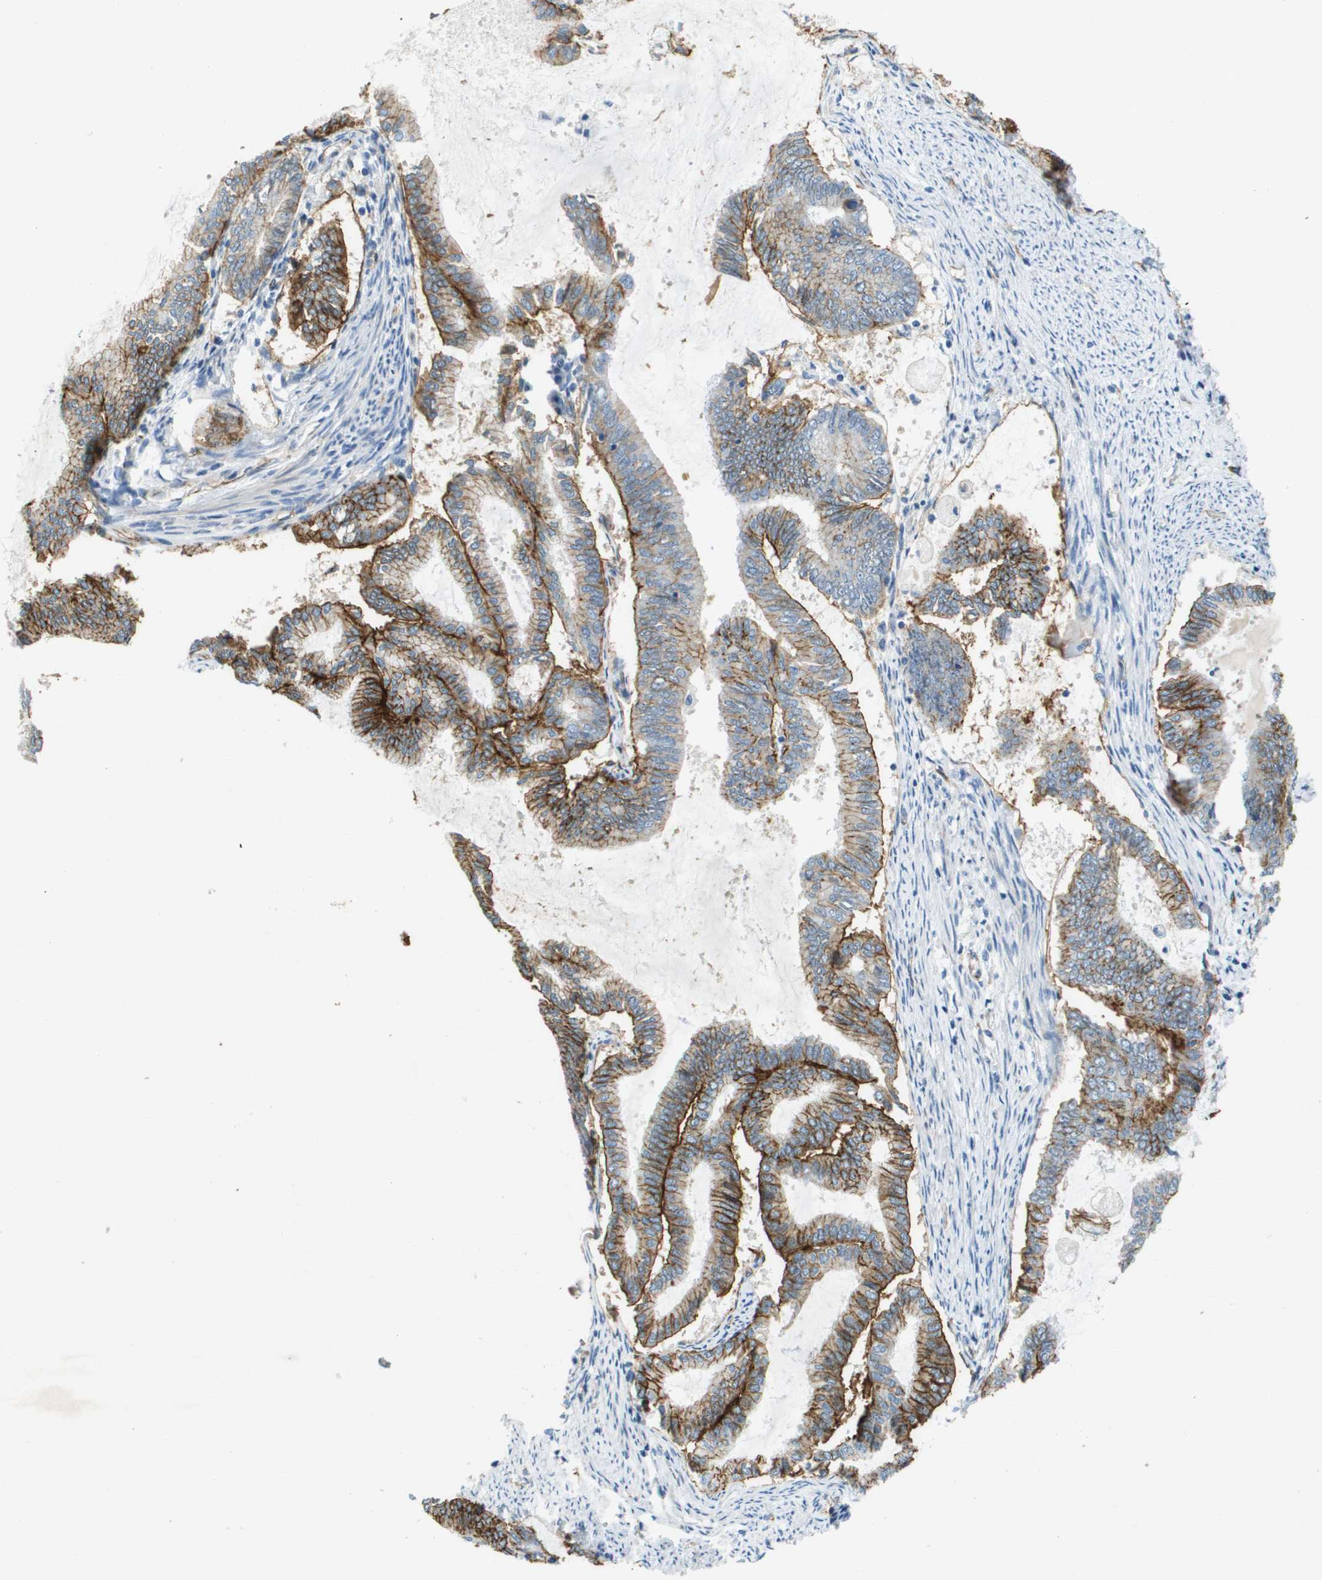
{"staining": {"intensity": "moderate", "quantity": ">75%", "location": "cytoplasmic/membranous"}, "tissue": "endometrial cancer", "cell_type": "Tumor cells", "image_type": "cancer", "snomed": [{"axis": "morphology", "description": "Adenocarcinoma, NOS"}, {"axis": "topography", "description": "Endometrium"}], "caption": "Immunohistochemical staining of endometrial cancer (adenocarcinoma) demonstrates moderate cytoplasmic/membranous protein staining in approximately >75% of tumor cells.", "gene": "ITGA6", "patient": {"sex": "female", "age": 86}}